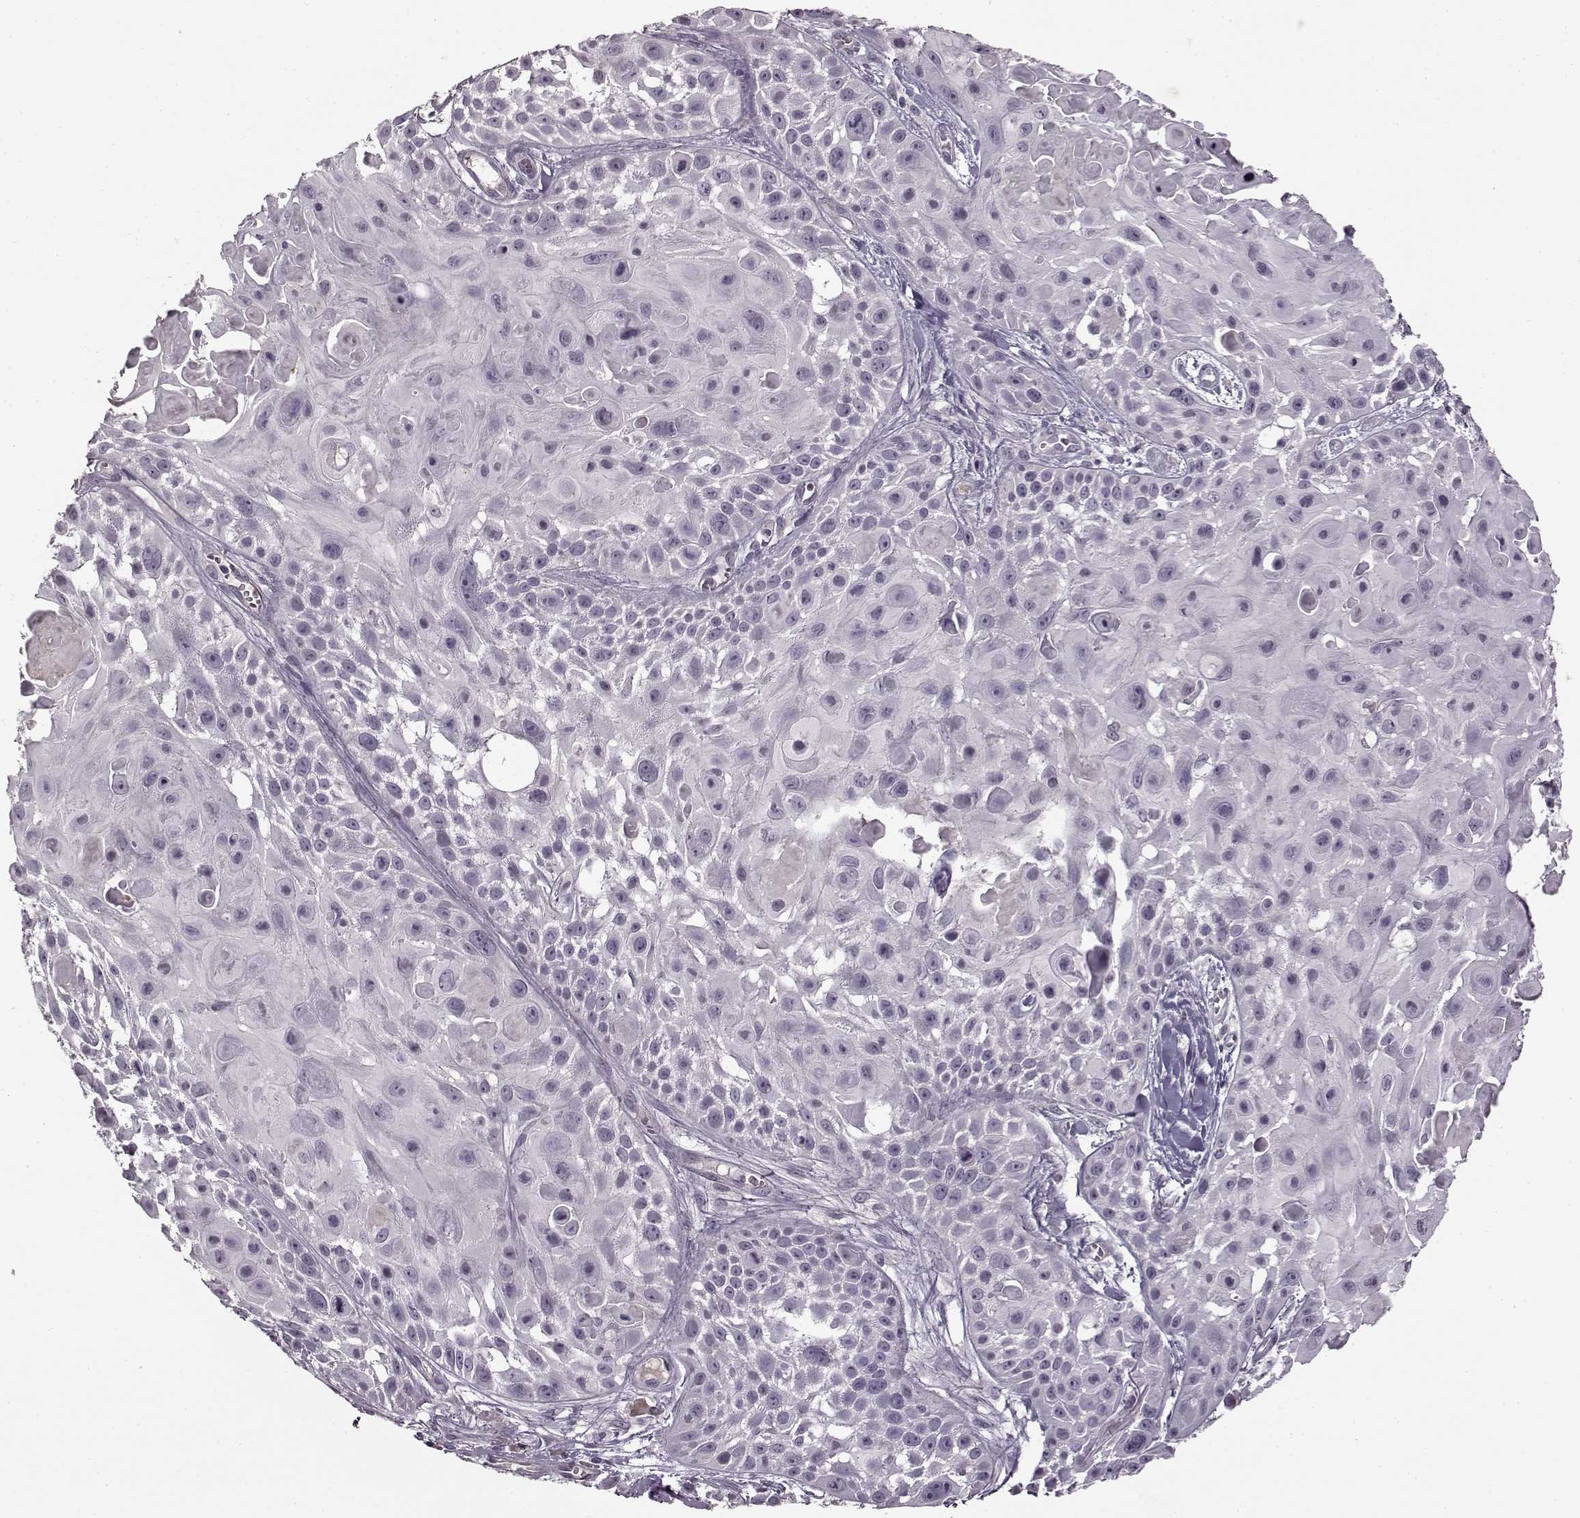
{"staining": {"intensity": "negative", "quantity": "none", "location": "none"}, "tissue": "skin cancer", "cell_type": "Tumor cells", "image_type": "cancer", "snomed": [{"axis": "morphology", "description": "Squamous cell carcinoma, NOS"}, {"axis": "topography", "description": "Skin"}, {"axis": "topography", "description": "Anal"}], "caption": "The histopathology image demonstrates no staining of tumor cells in skin cancer.", "gene": "CNGA3", "patient": {"sex": "female", "age": 75}}